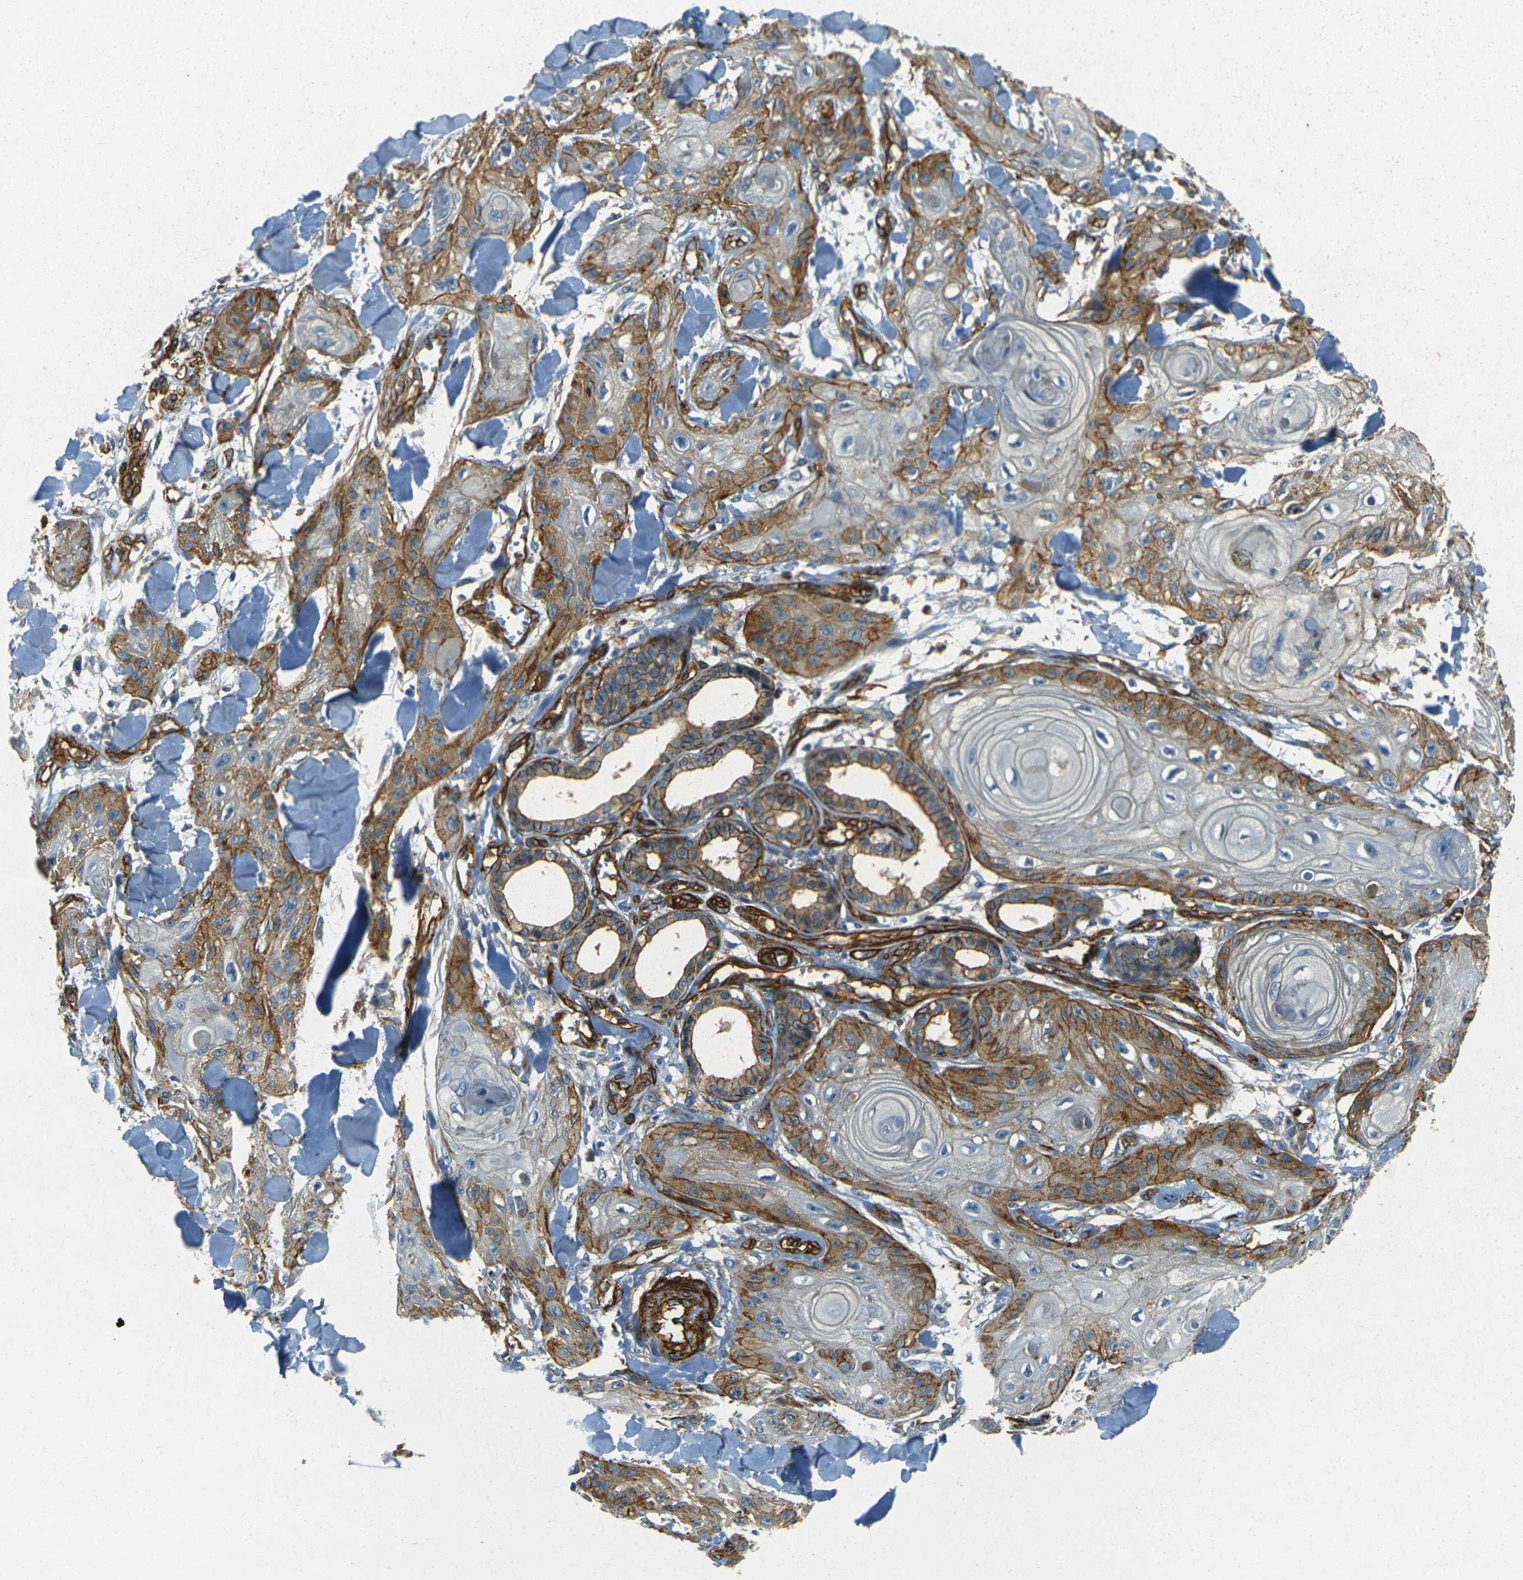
{"staining": {"intensity": "moderate", "quantity": "25%-75%", "location": "cytoplasmic/membranous"}, "tissue": "skin cancer", "cell_type": "Tumor cells", "image_type": "cancer", "snomed": [{"axis": "morphology", "description": "Squamous cell carcinoma, NOS"}, {"axis": "topography", "description": "Skin"}], "caption": "A micrograph showing moderate cytoplasmic/membranous positivity in approximately 25%-75% of tumor cells in skin cancer (squamous cell carcinoma), as visualized by brown immunohistochemical staining.", "gene": "EPHA7", "patient": {"sex": "male", "age": 74}}